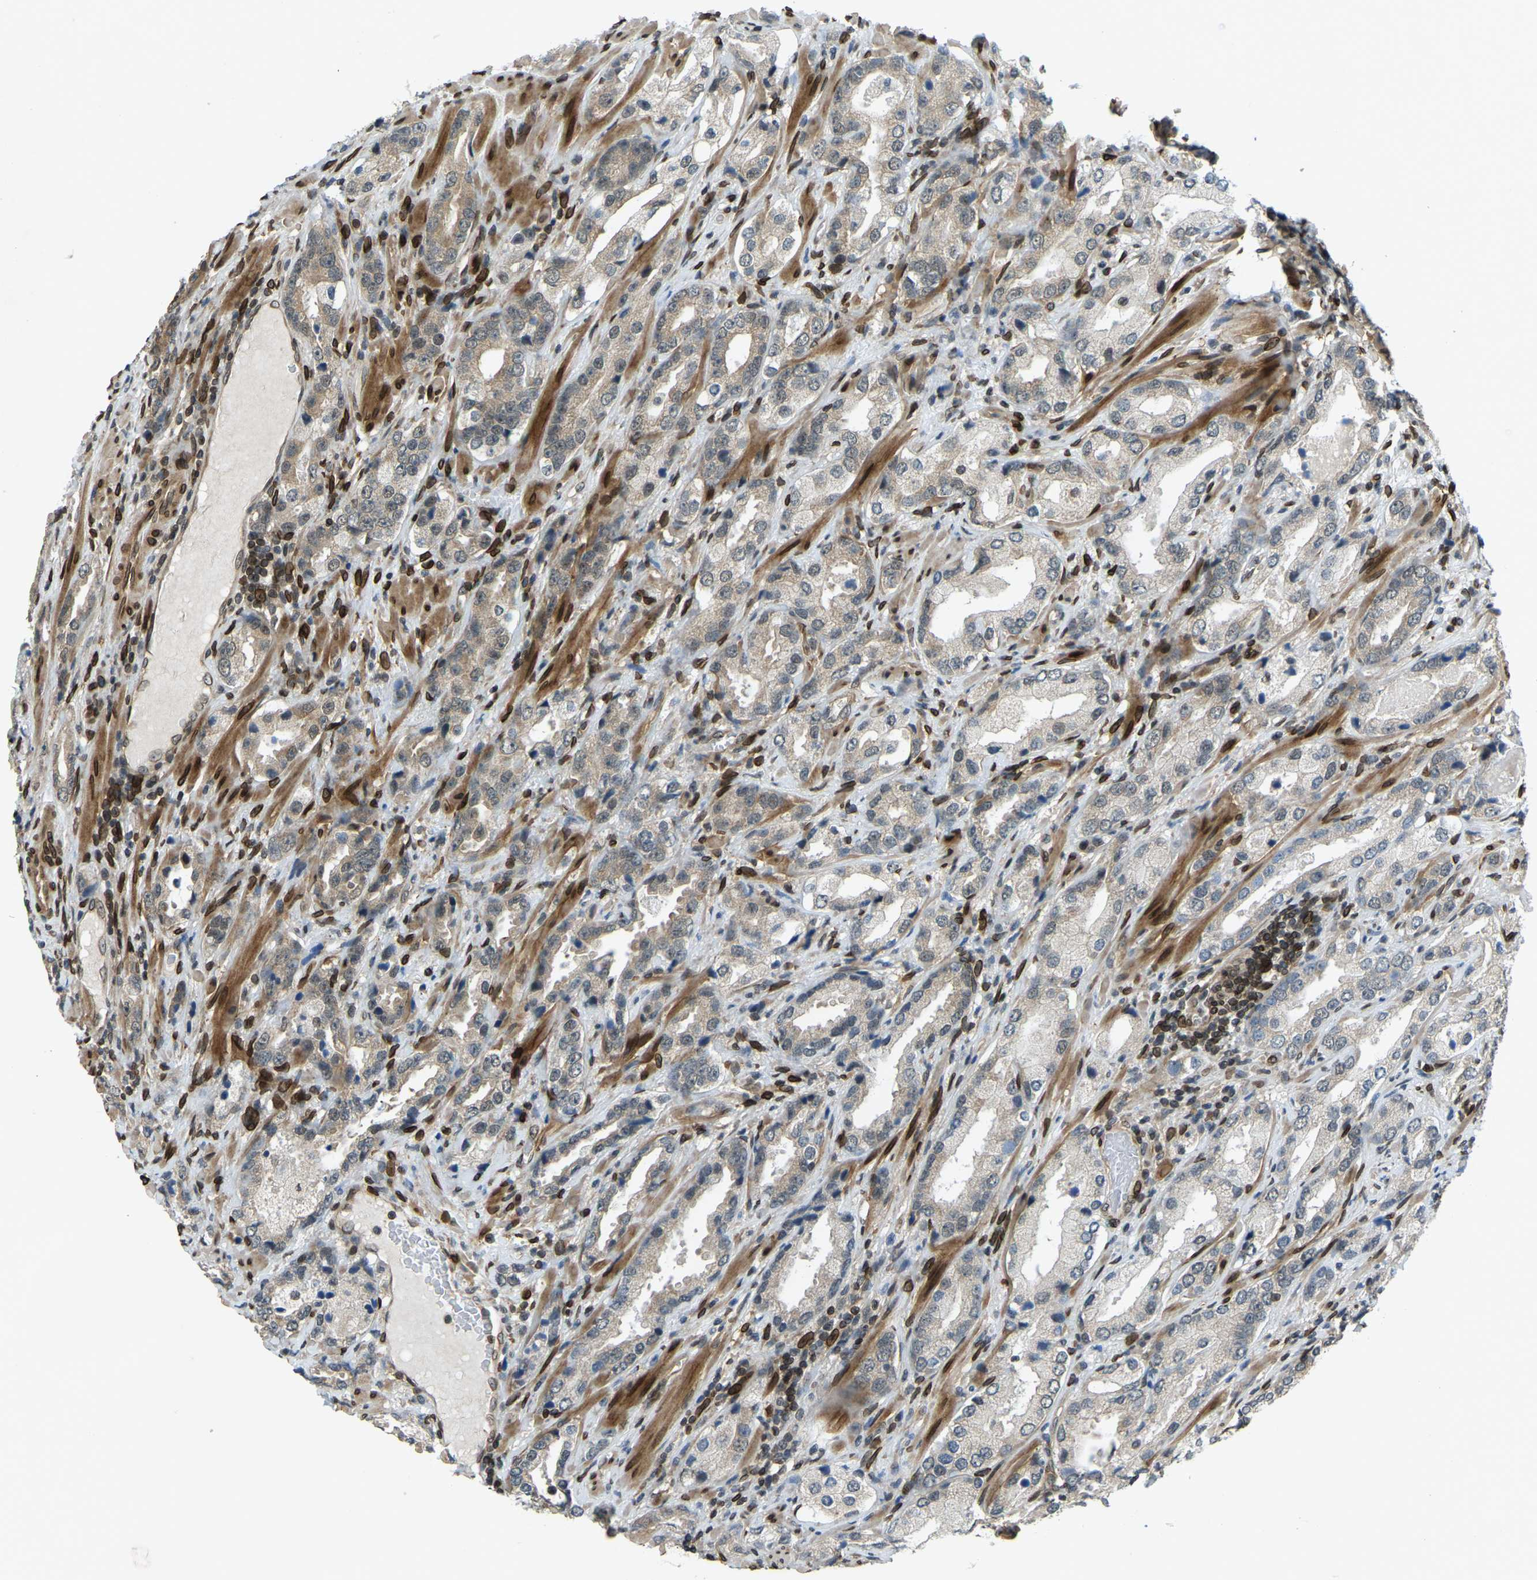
{"staining": {"intensity": "weak", "quantity": "25%-75%", "location": "cytoplasmic/membranous"}, "tissue": "prostate cancer", "cell_type": "Tumor cells", "image_type": "cancer", "snomed": [{"axis": "morphology", "description": "Adenocarcinoma, High grade"}, {"axis": "topography", "description": "Prostate"}], "caption": "Prostate cancer was stained to show a protein in brown. There is low levels of weak cytoplasmic/membranous positivity in approximately 25%-75% of tumor cells. The protein of interest is shown in brown color, while the nuclei are stained blue.", "gene": "SYNE1", "patient": {"sex": "male", "age": 63}}